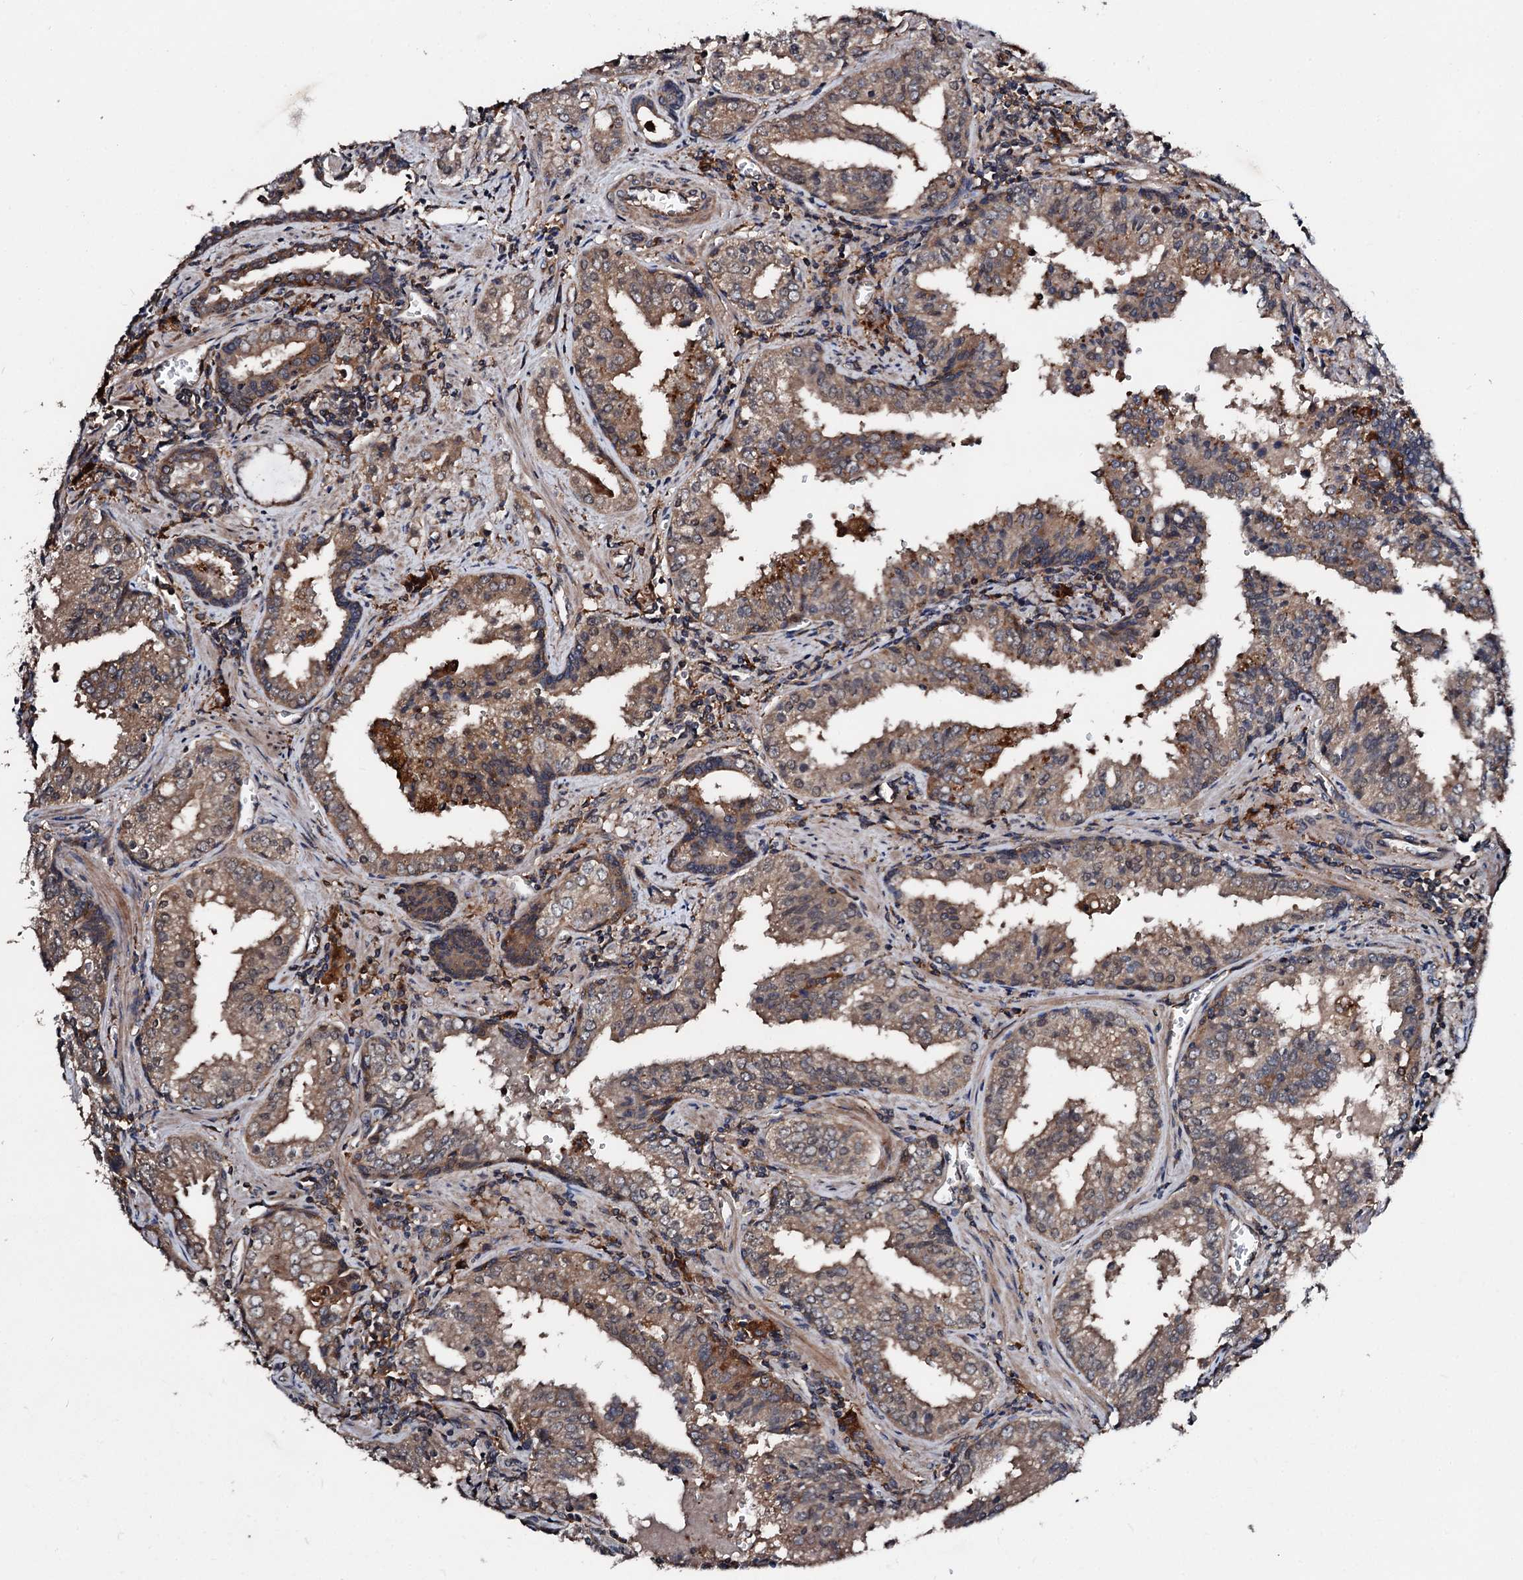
{"staining": {"intensity": "strong", "quantity": "25%-75%", "location": "cytoplasmic/membranous"}, "tissue": "prostate cancer", "cell_type": "Tumor cells", "image_type": "cancer", "snomed": [{"axis": "morphology", "description": "Adenocarcinoma, High grade"}, {"axis": "topography", "description": "Prostate"}], "caption": "Prostate cancer (adenocarcinoma (high-grade)) stained with a brown dye demonstrates strong cytoplasmic/membranous positive expression in about 25%-75% of tumor cells.", "gene": "FGD4", "patient": {"sex": "male", "age": 68}}